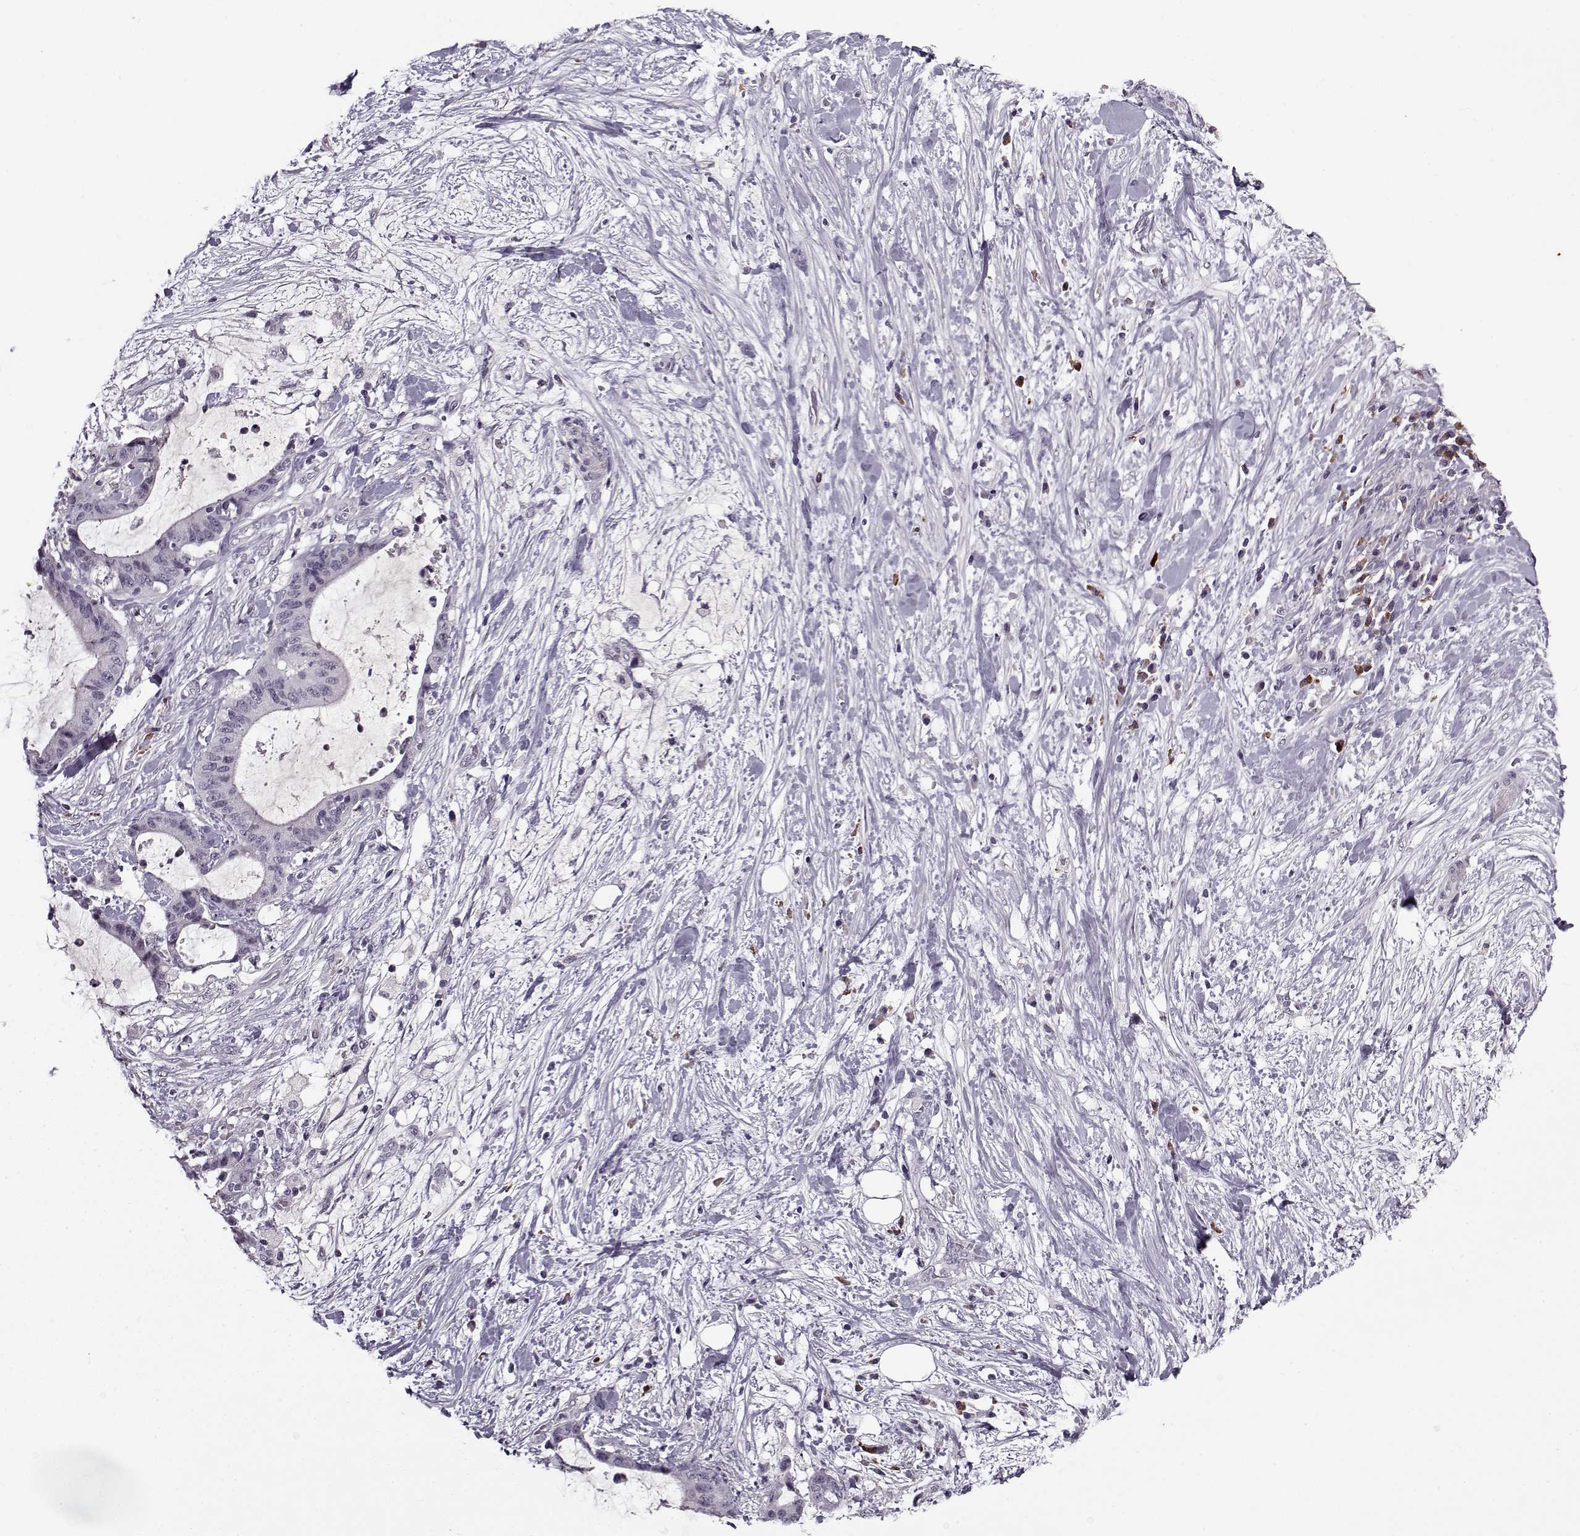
{"staining": {"intensity": "negative", "quantity": "none", "location": "none"}, "tissue": "liver cancer", "cell_type": "Tumor cells", "image_type": "cancer", "snomed": [{"axis": "morphology", "description": "Cholangiocarcinoma"}, {"axis": "topography", "description": "Liver"}], "caption": "Tumor cells are negative for protein expression in human liver cancer.", "gene": "KRT9", "patient": {"sex": "female", "age": 73}}